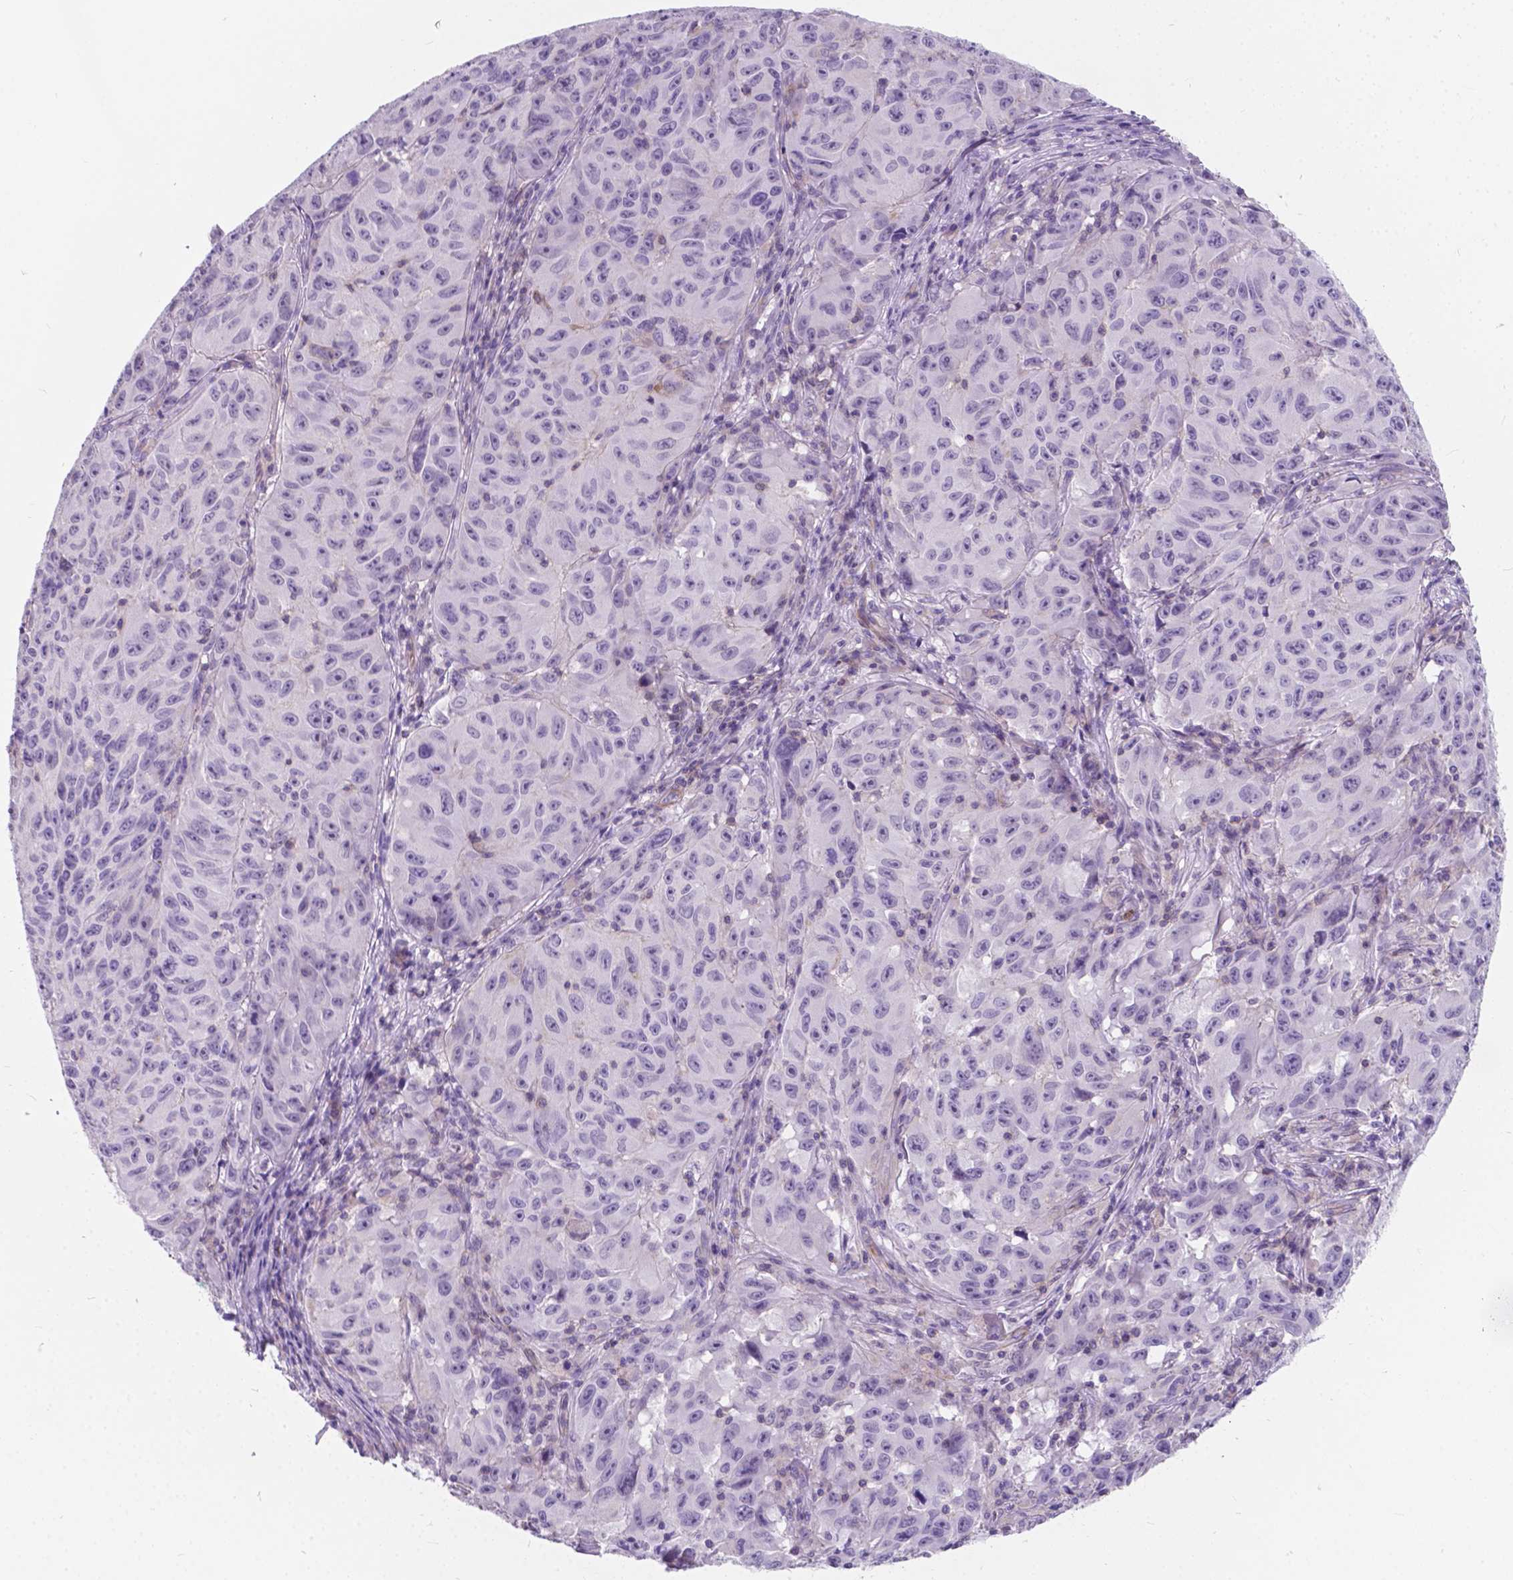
{"staining": {"intensity": "negative", "quantity": "none", "location": "none"}, "tissue": "melanoma", "cell_type": "Tumor cells", "image_type": "cancer", "snomed": [{"axis": "morphology", "description": "Malignant melanoma, NOS"}, {"axis": "topography", "description": "Vulva, labia, clitoris and Bartholin´s gland, NO"}], "caption": "This is an IHC histopathology image of human malignant melanoma. There is no staining in tumor cells.", "gene": "KIAA0040", "patient": {"sex": "female", "age": 75}}